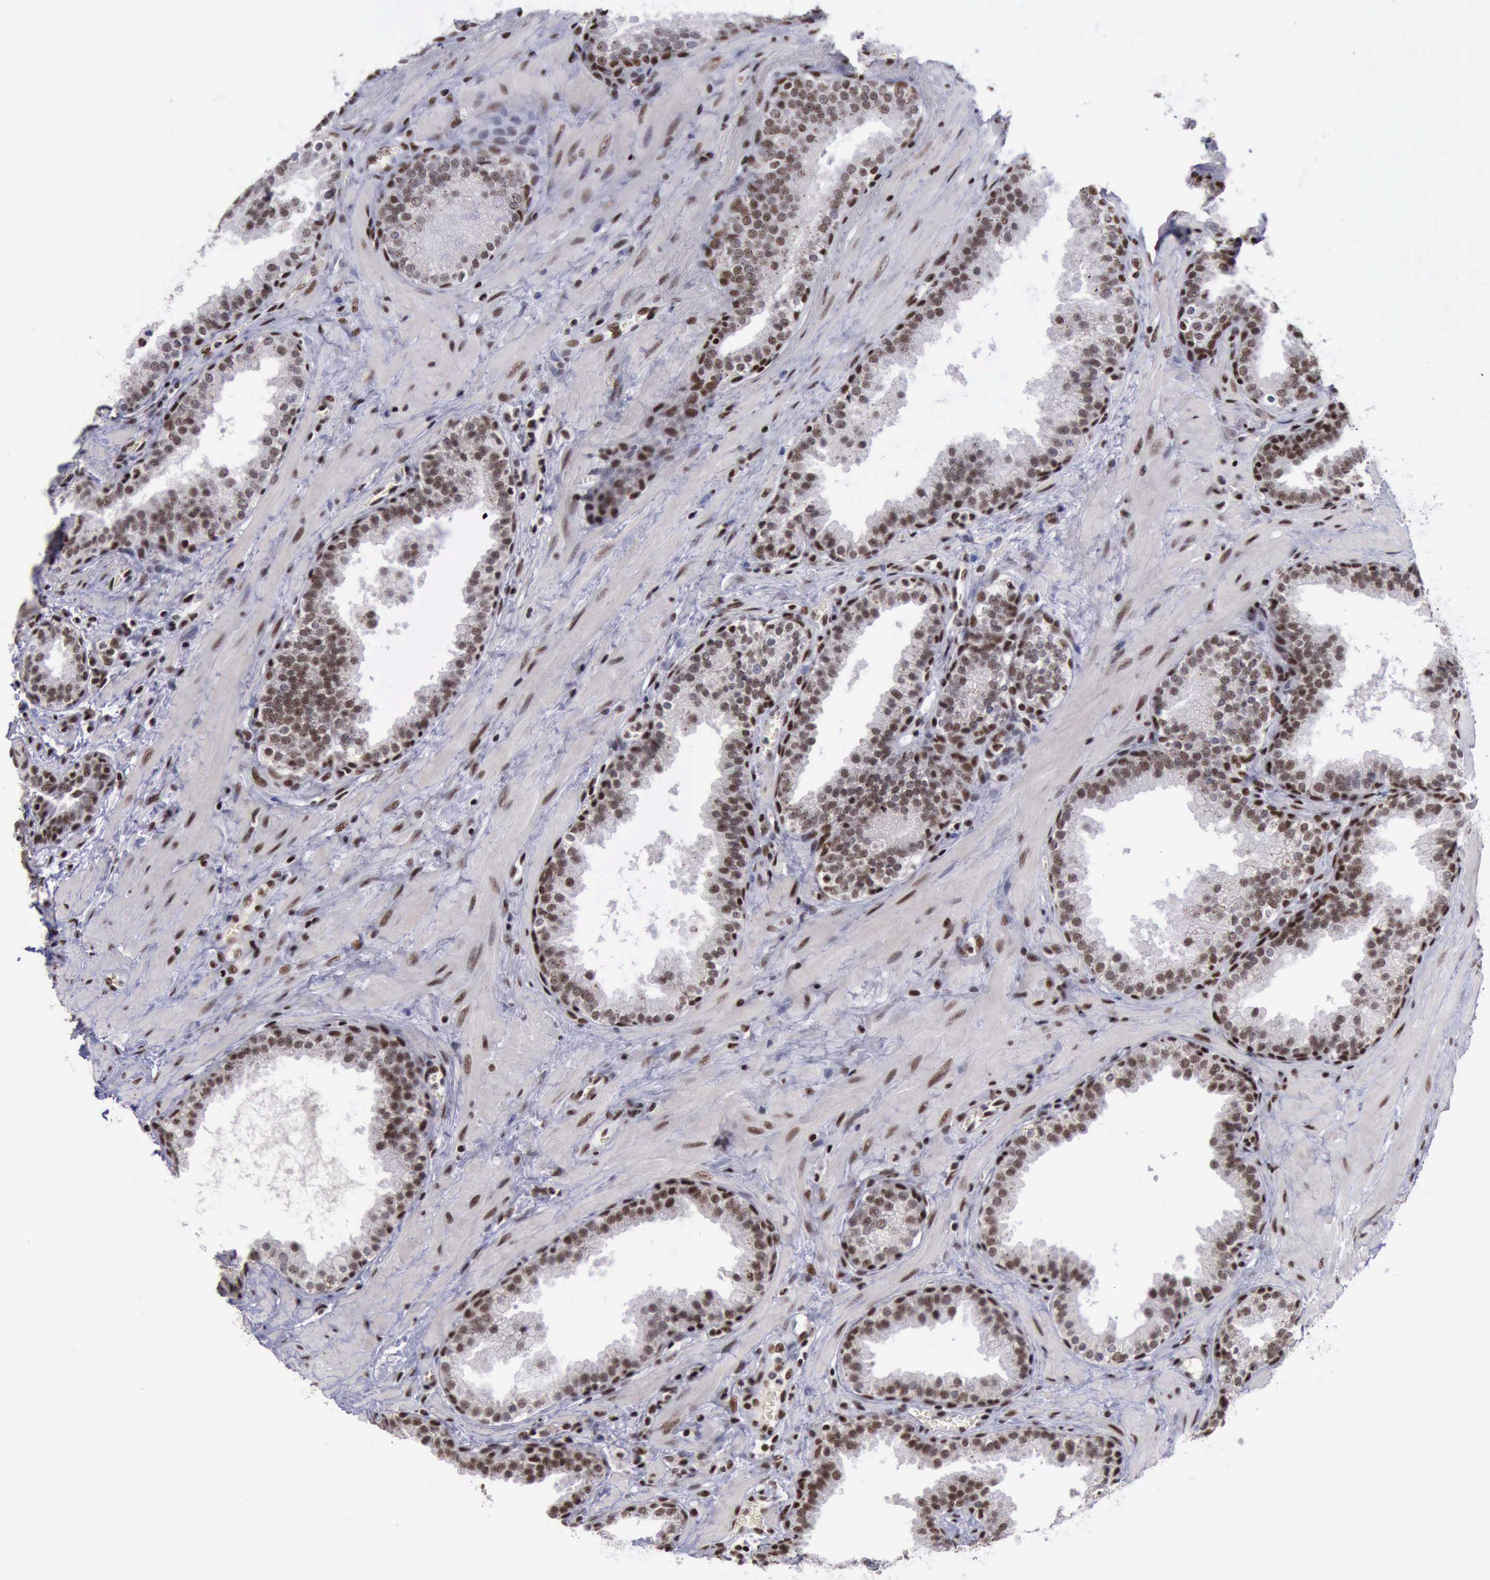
{"staining": {"intensity": "moderate", "quantity": ">75%", "location": "nuclear"}, "tissue": "prostate", "cell_type": "Glandular cells", "image_type": "normal", "snomed": [{"axis": "morphology", "description": "Normal tissue, NOS"}, {"axis": "topography", "description": "Prostate"}], "caption": "IHC staining of benign prostate, which displays medium levels of moderate nuclear positivity in about >75% of glandular cells indicating moderate nuclear protein expression. The staining was performed using DAB (brown) for protein detection and nuclei were counterstained in hematoxylin (blue).", "gene": "YY1", "patient": {"sex": "male", "age": 51}}